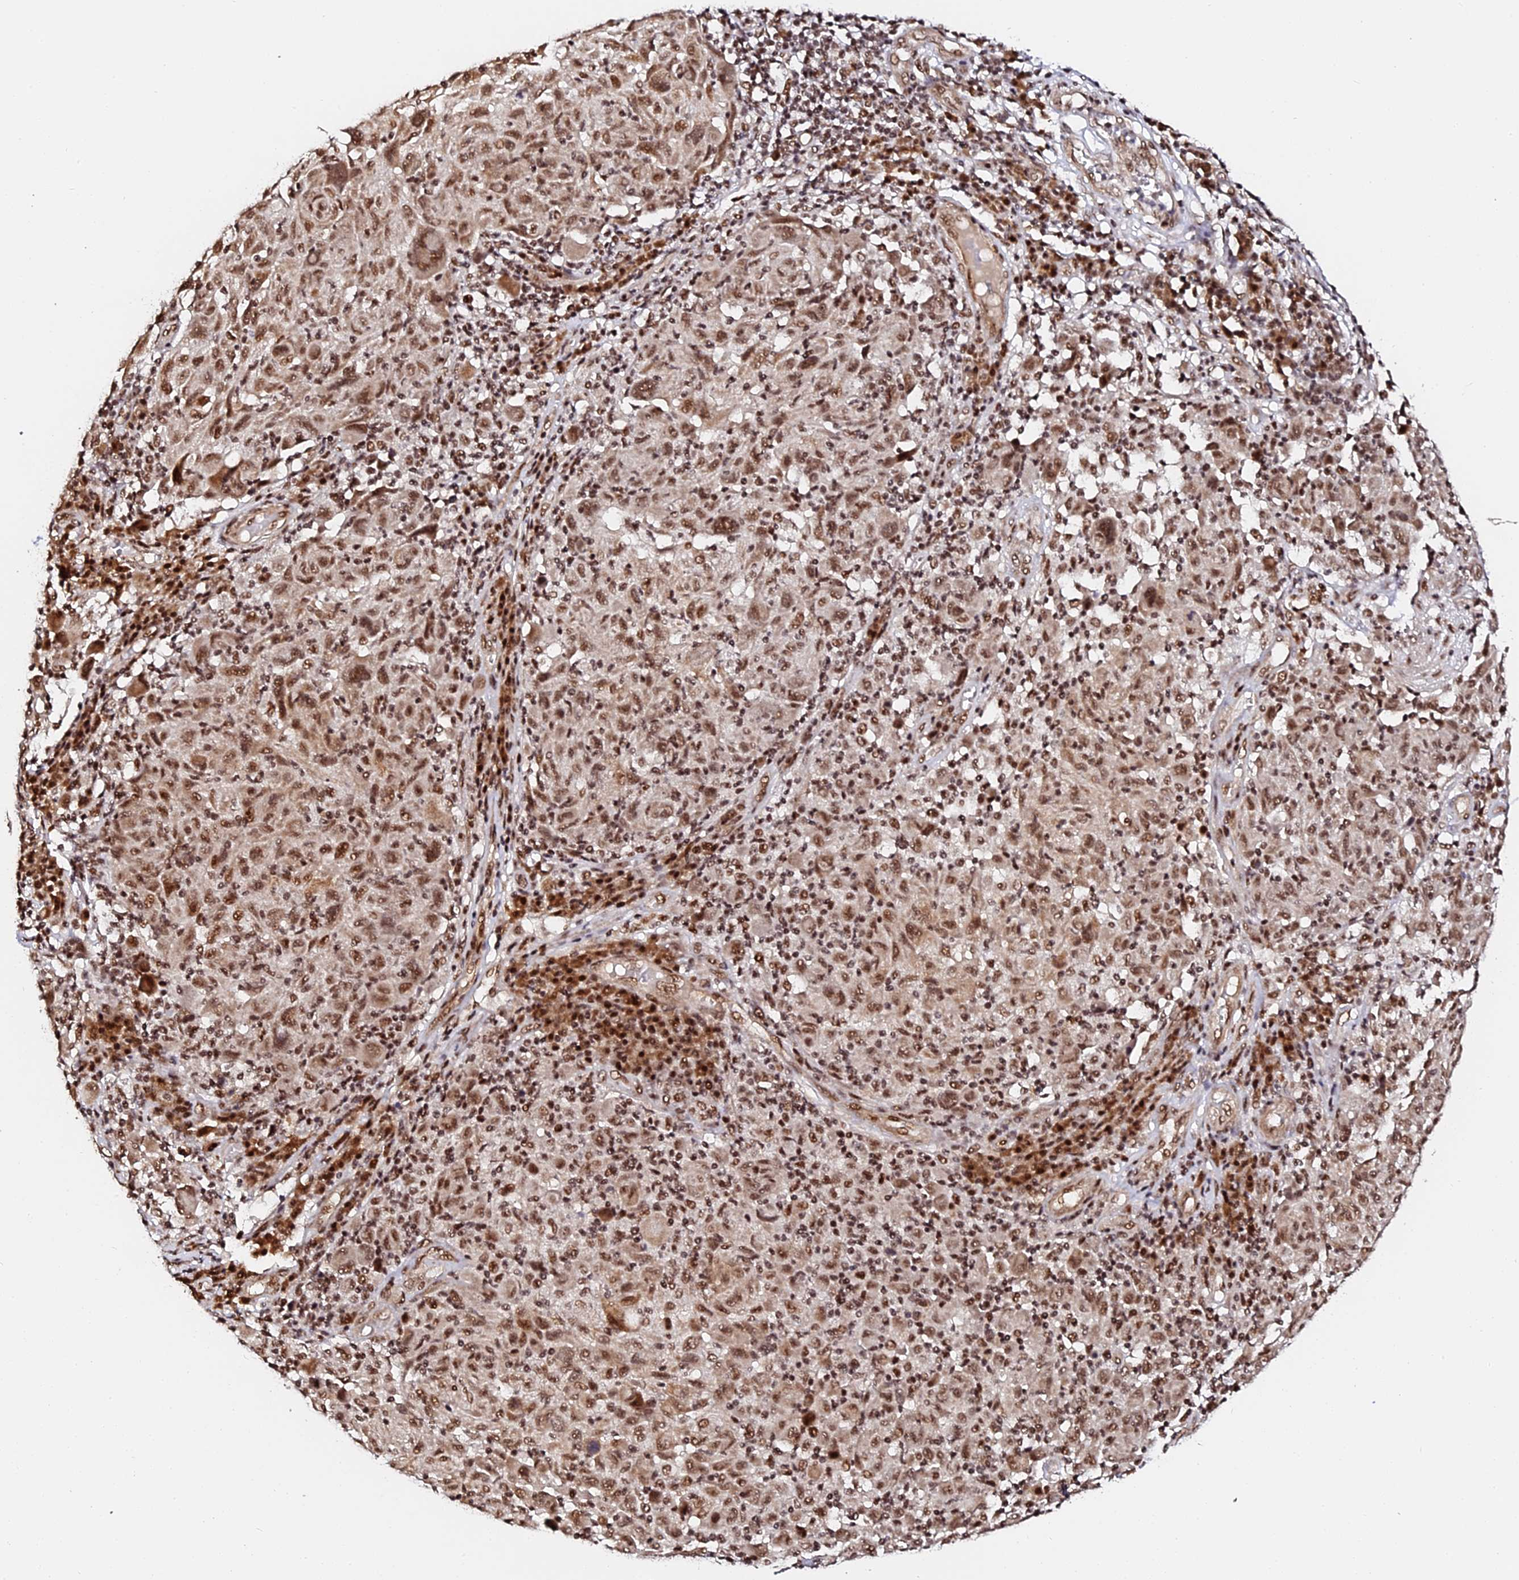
{"staining": {"intensity": "moderate", "quantity": ">75%", "location": "nuclear"}, "tissue": "melanoma", "cell_type": "Tumor cells", "image_type": "cancer", "snomed": [{"axis": "morphology", "description": "Malignant melanoma, NOS"}, {"axis": "topography", "description": "Skin"}], "caption": "Immunohistochemistry of human malignant melanoma displays medium levels of moderate nuclear expression in approximately >75% of tumor cells.", "gene": "MCRS1", "patient": {"sex": "male", "age": 53}}